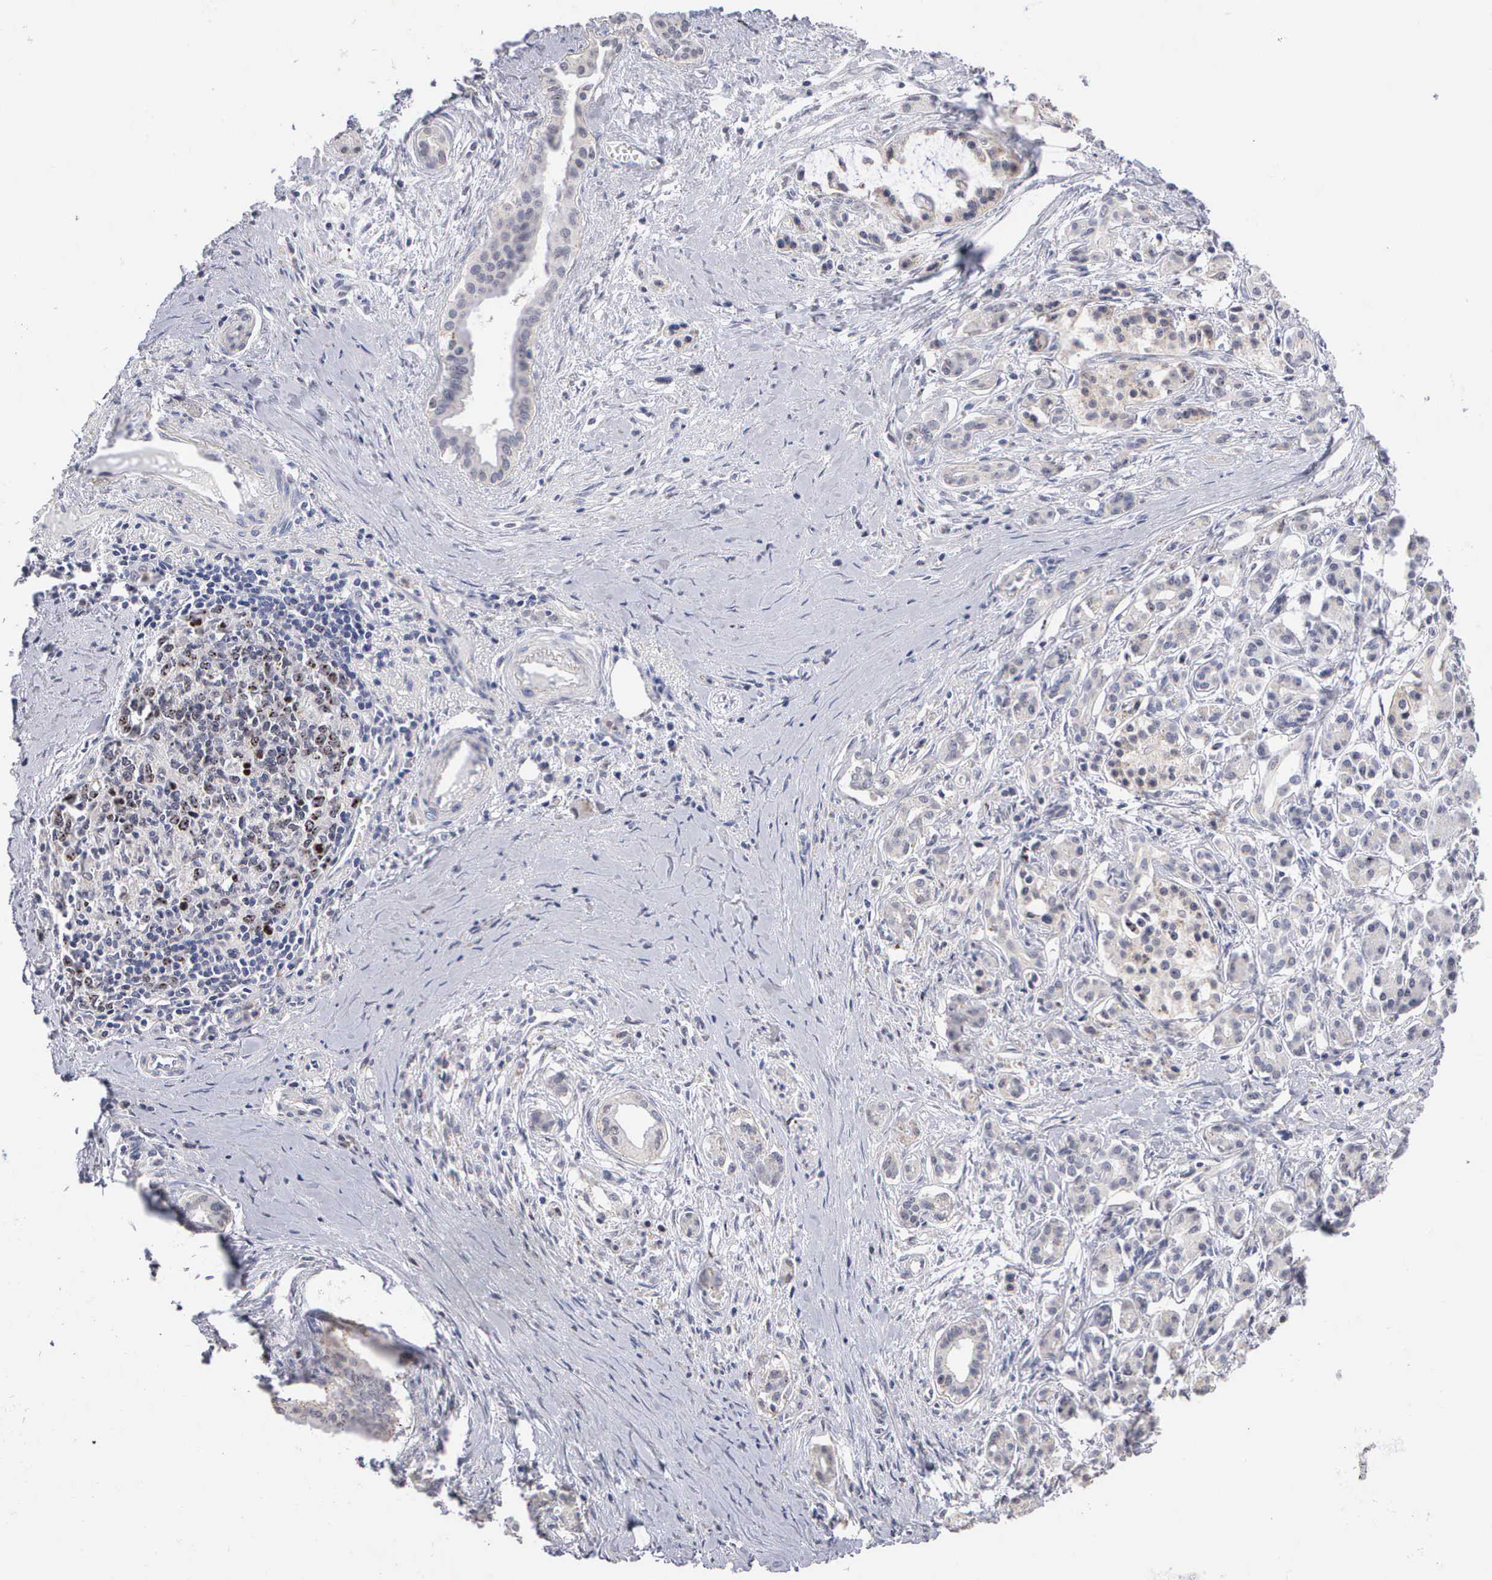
{"staining": {"intensity": "negative", "quantity": "none", "location": "none"}, "tissue": "pancreatic cancer", "cell_type": "Tumor cells", "image_type": "cancer", "snomed": [{"axis": "morphology", "description": "Adenocarcinoma, NOS"}, {"axis": "topography", "description": "Pancreas"}], "caption": "Immunohistochemistry photomicrograph of neoplastic tissue: human pancreatic cancer stained with DAB exhibits no significant protein positivity in tumor cells.", "gene": "KDM6A", "patient": {"sex": "male", "age": 59}}